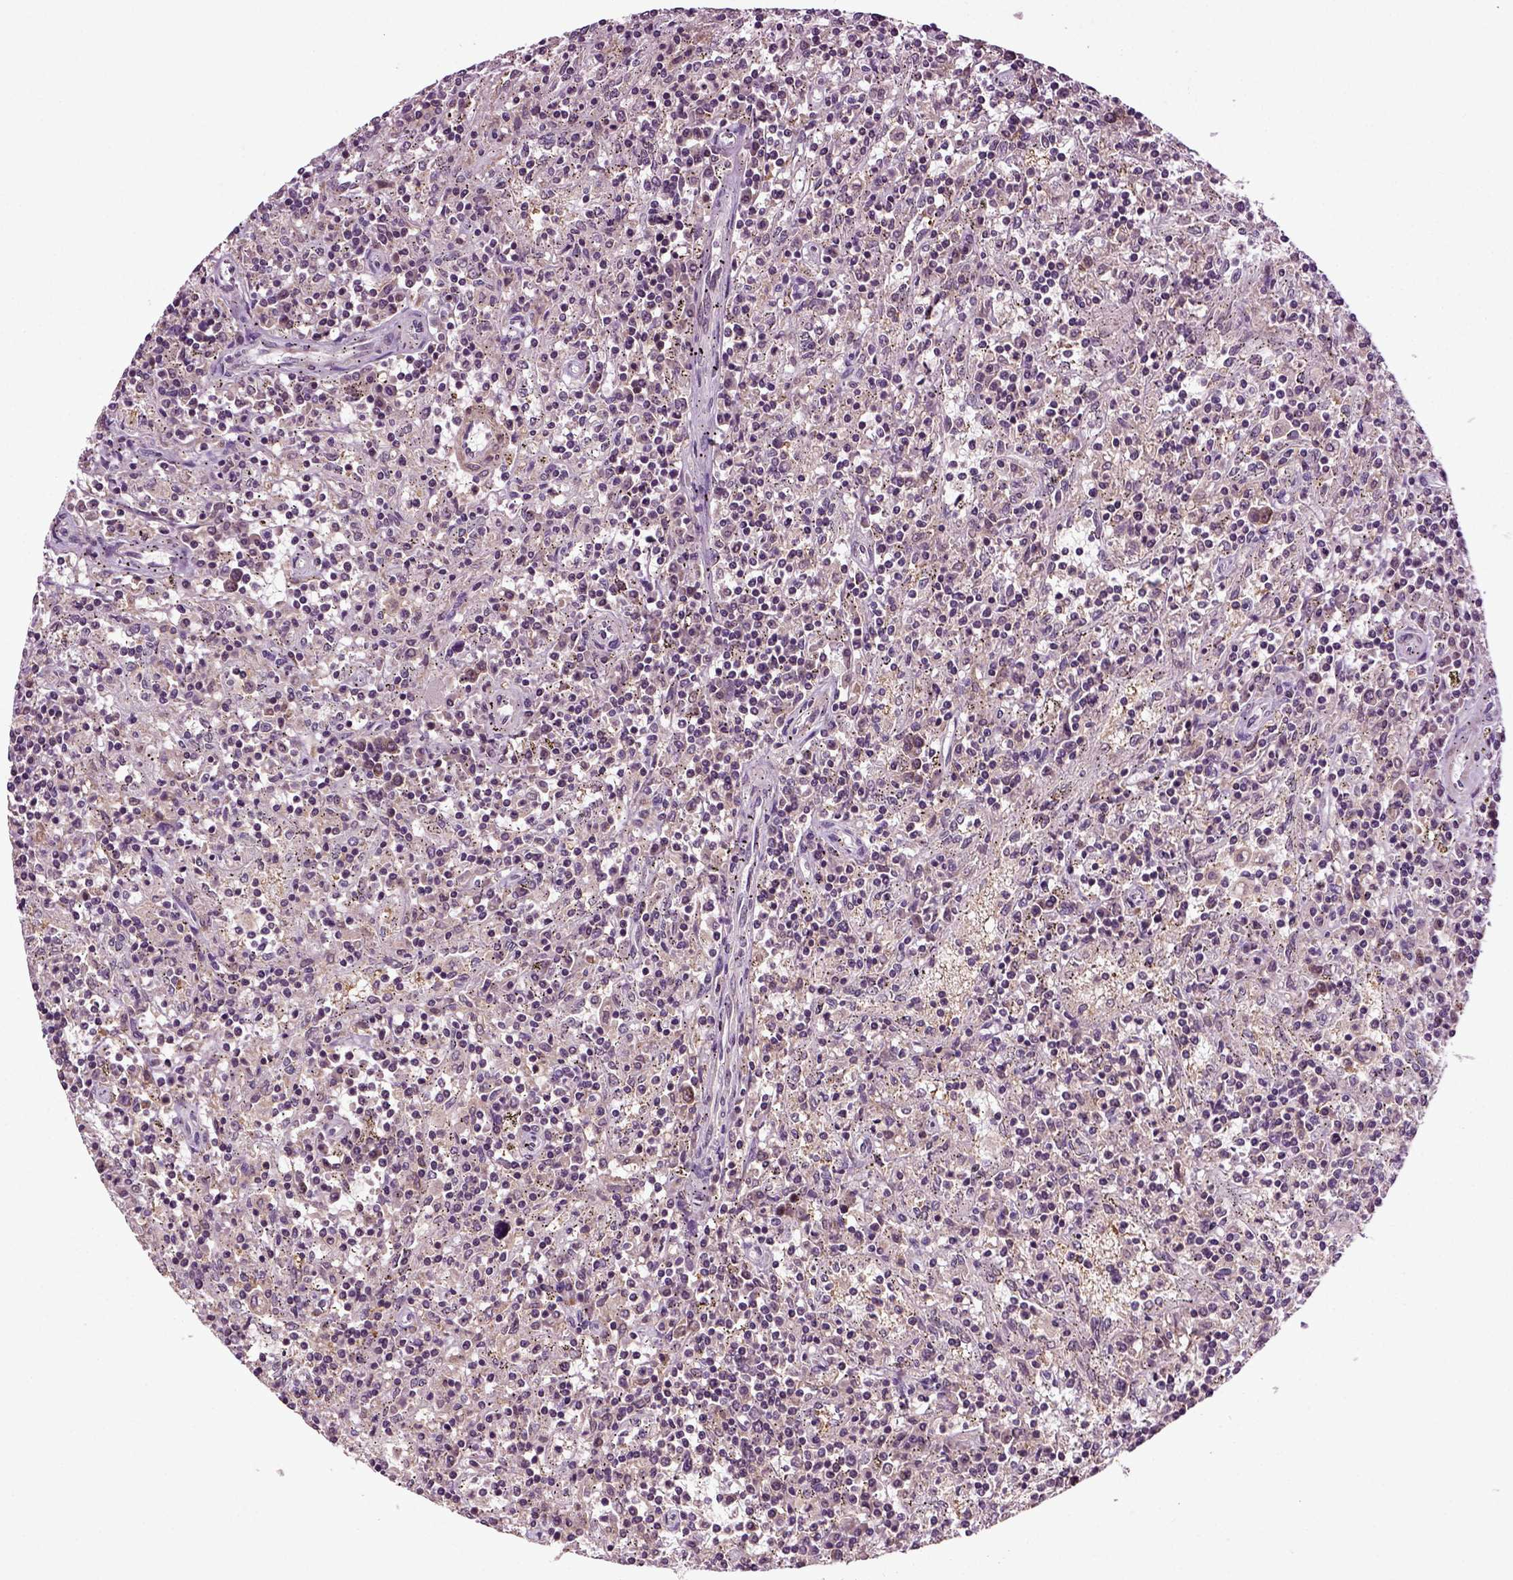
{"staining": {"intensity": "negative", "quantity": "none", "location": "none"}, "tissue": "lymphoma", "cell_type": "Tumor cells", "image_type": "cancer", "snomed": [{"axis": "morphology", "description": "Malignant lymphoma, non-Hodgkin's type, Low grade"}, {"axis": "topography", "description": "Spleen"}], "caption": "Tumor cells show no significant protein positivity in malignant lymphoma, non-Hodgkin's type (low-grade).", "gene": "KNSTRN", "patient": {"sex": "male", "age": 62}}